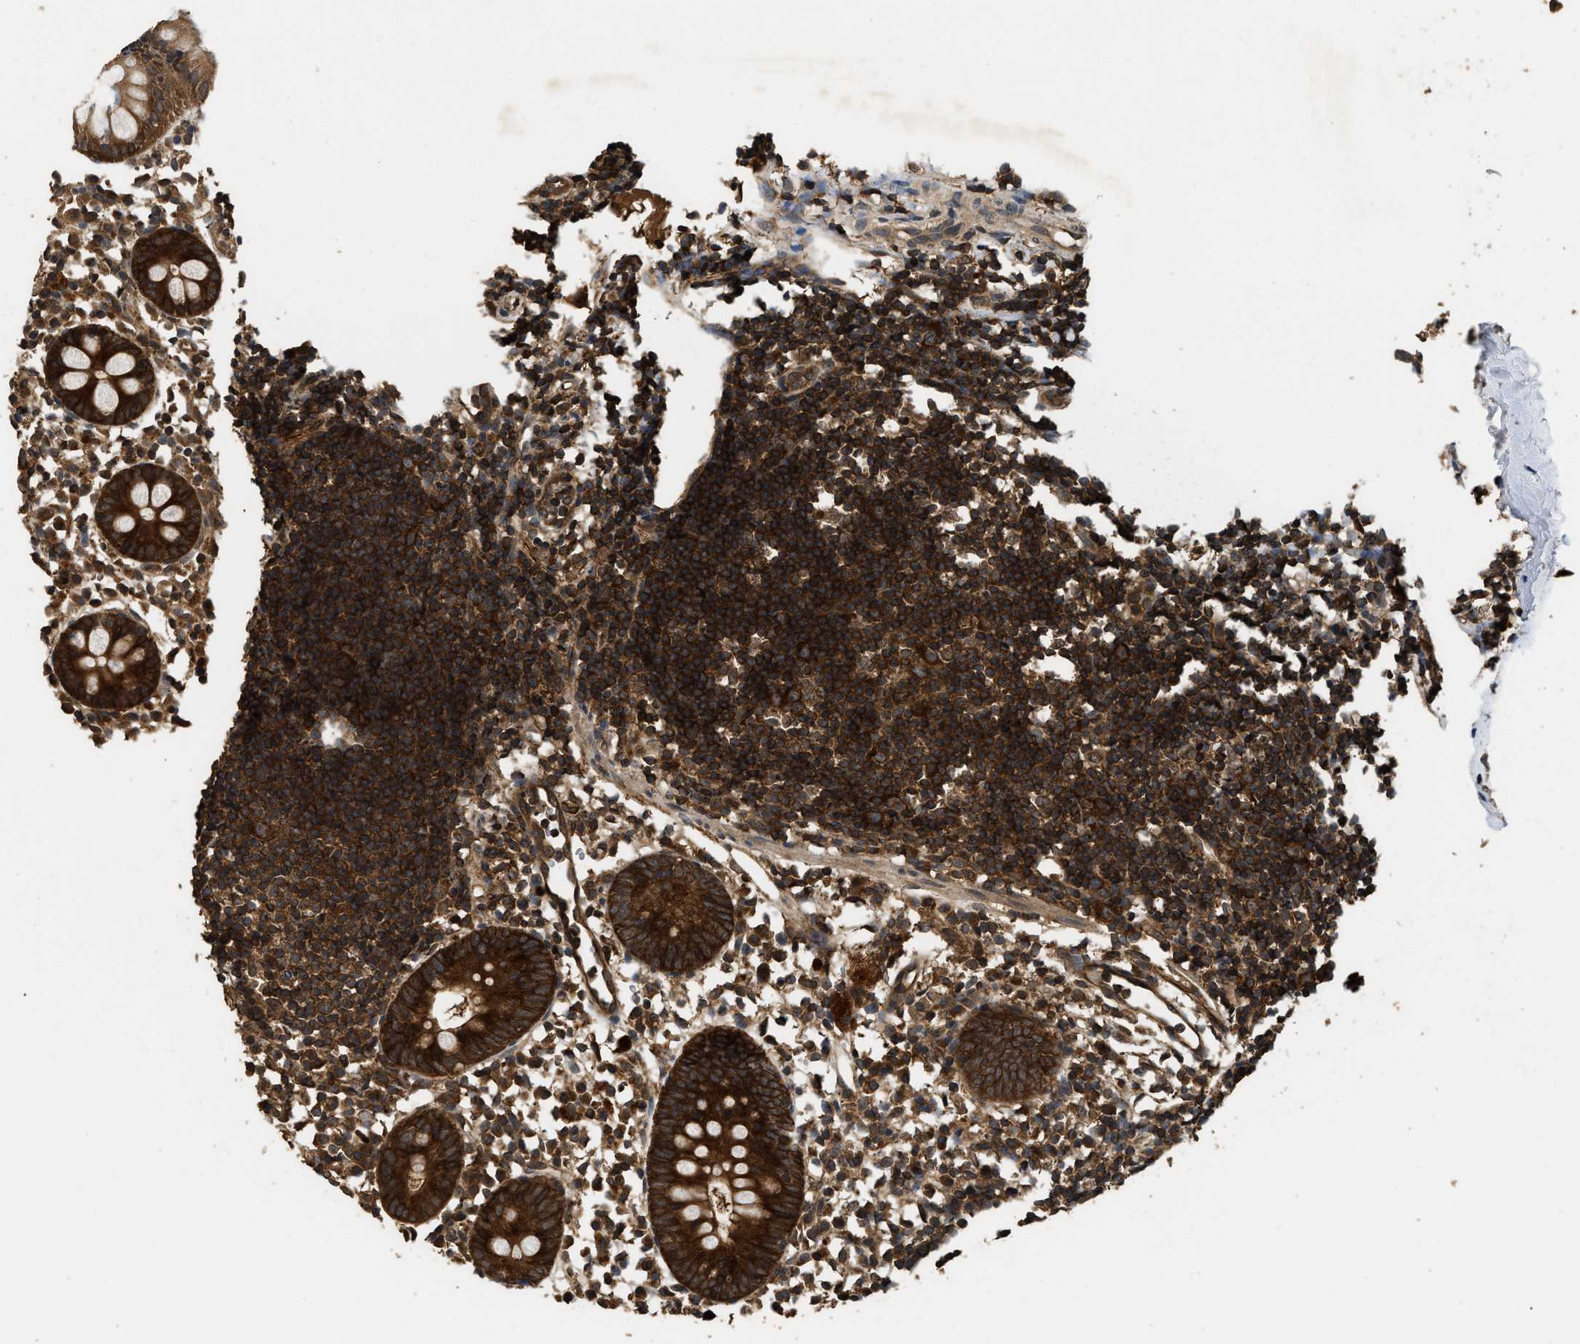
{"staining": {"intensity": "strong", "quantity": ">75%", "location": "cytoplasmic/membranous"}, "tissue": "appendix", "cell_type": "Glandular cells", "image_type": "normal", "snomed": [{"axis": "morphology", "description": "Normal tissue, NOS"}, {"axis": "topography", "description": "Appendix"}], "caption": "A high amount of strong cytoplasmic/membranous positivity is appreciated in about >75% of glandular cells in normal appendix. (Stains: DAB in brown, nuclei in blue, Microscopy: brightfield microscopy at high magnification).", "gene": "DNAJC2", "patient": {"sex": "female", "age": 20}}